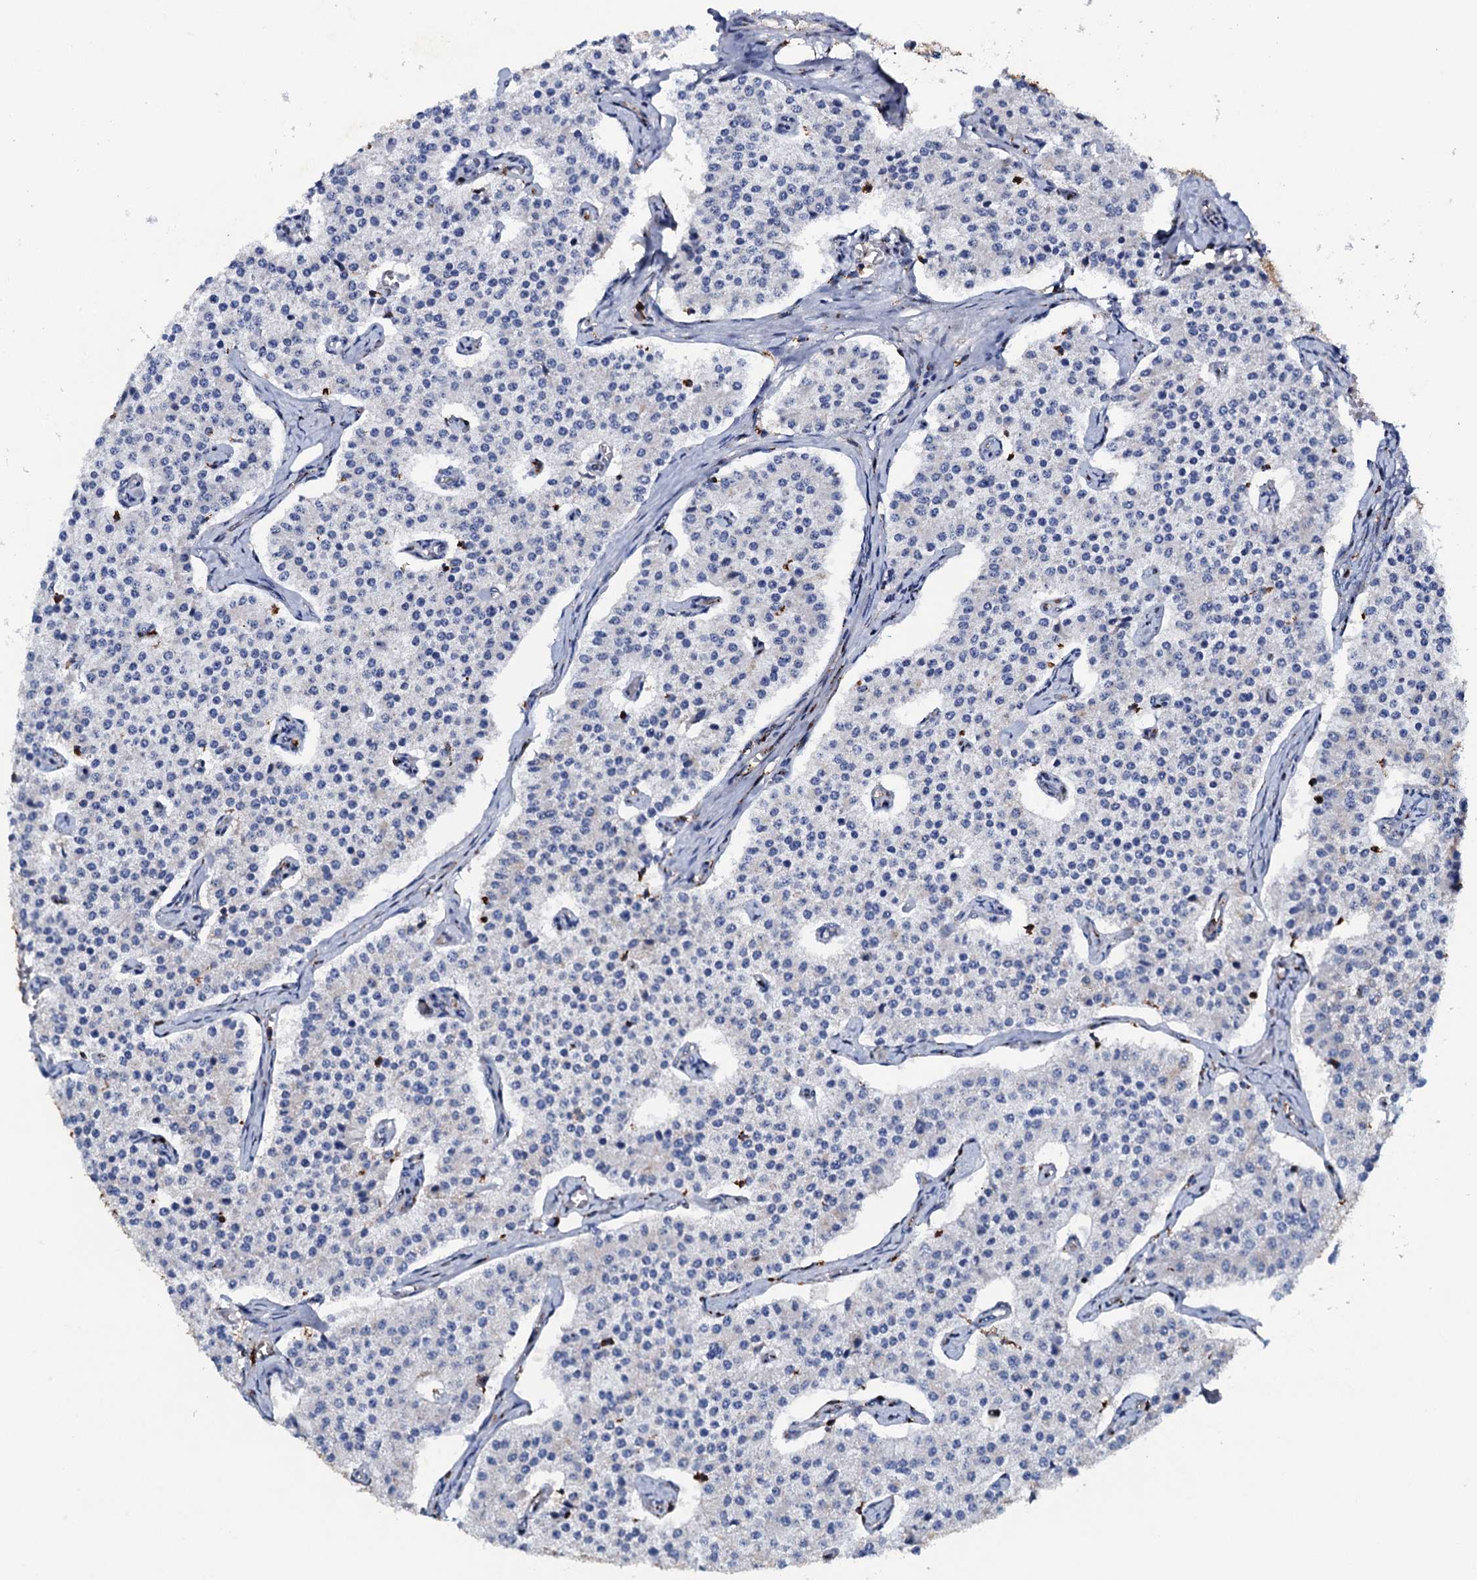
{"staining": {"intensity": "weak", "quantity": "<25%", "location": "cytoplasmic/membranous"}, "tissue": "carcinoid", "cell_type": "Tumor cells", "image_type": "cancer", "snomed": [{"axis": "morphology", "description": "Carcinoid, malignant, NOS"}, {"axis": "topography", "description": "Colon"}], "caption": "DAB (3,3'-diaminobenzidine) immunohistochemical staining of carcinoid shows no significant expression in tumor cells. (Brightfield microscopy of DAB (3,3'-diaminobenzidine) IHC at high magnification).", "gene": "MS4A4E", "patient": {"sex": "female", "age": 52}}